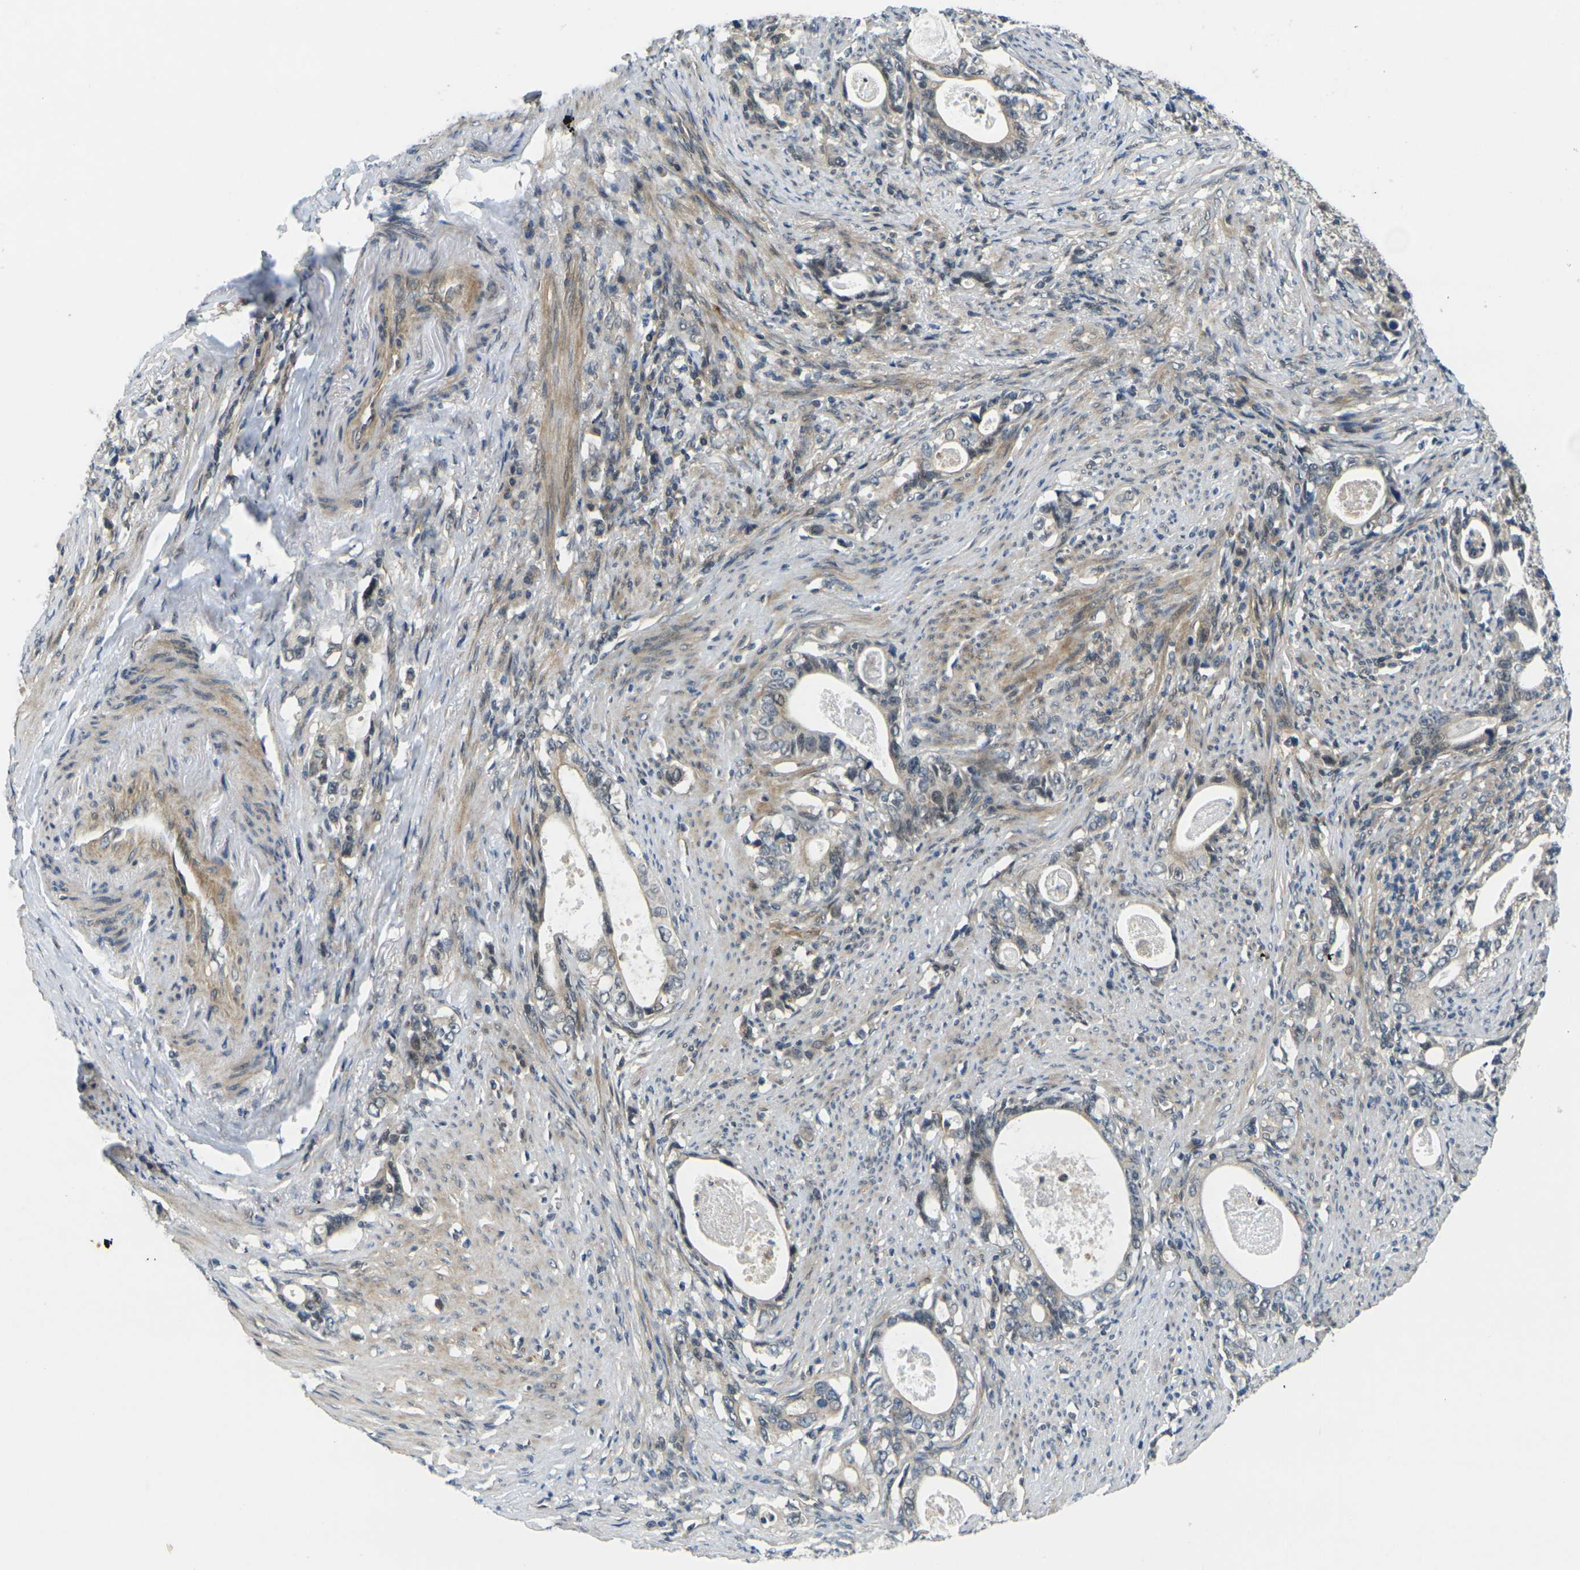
{"staining": {"intensity": "weak", "quantity": "<25%", "location": "cytoplasmic/membranous"}, "tissue": "stomach cancer", "cell_type": "Tumor cells", "image_type": "cancer", "snomed": [{"axis": "morphology", "description": "Adenocarcinoma, NOS"}, {"axis": "topography", "description": "Stomach, lower"}], "caption": "This is an immunohistochemistry histopathology image of human stomach cancer. There is no expression in tumor cells.", "gene": "KCTD10", "patient": {"sex": "female", "age": 72}}